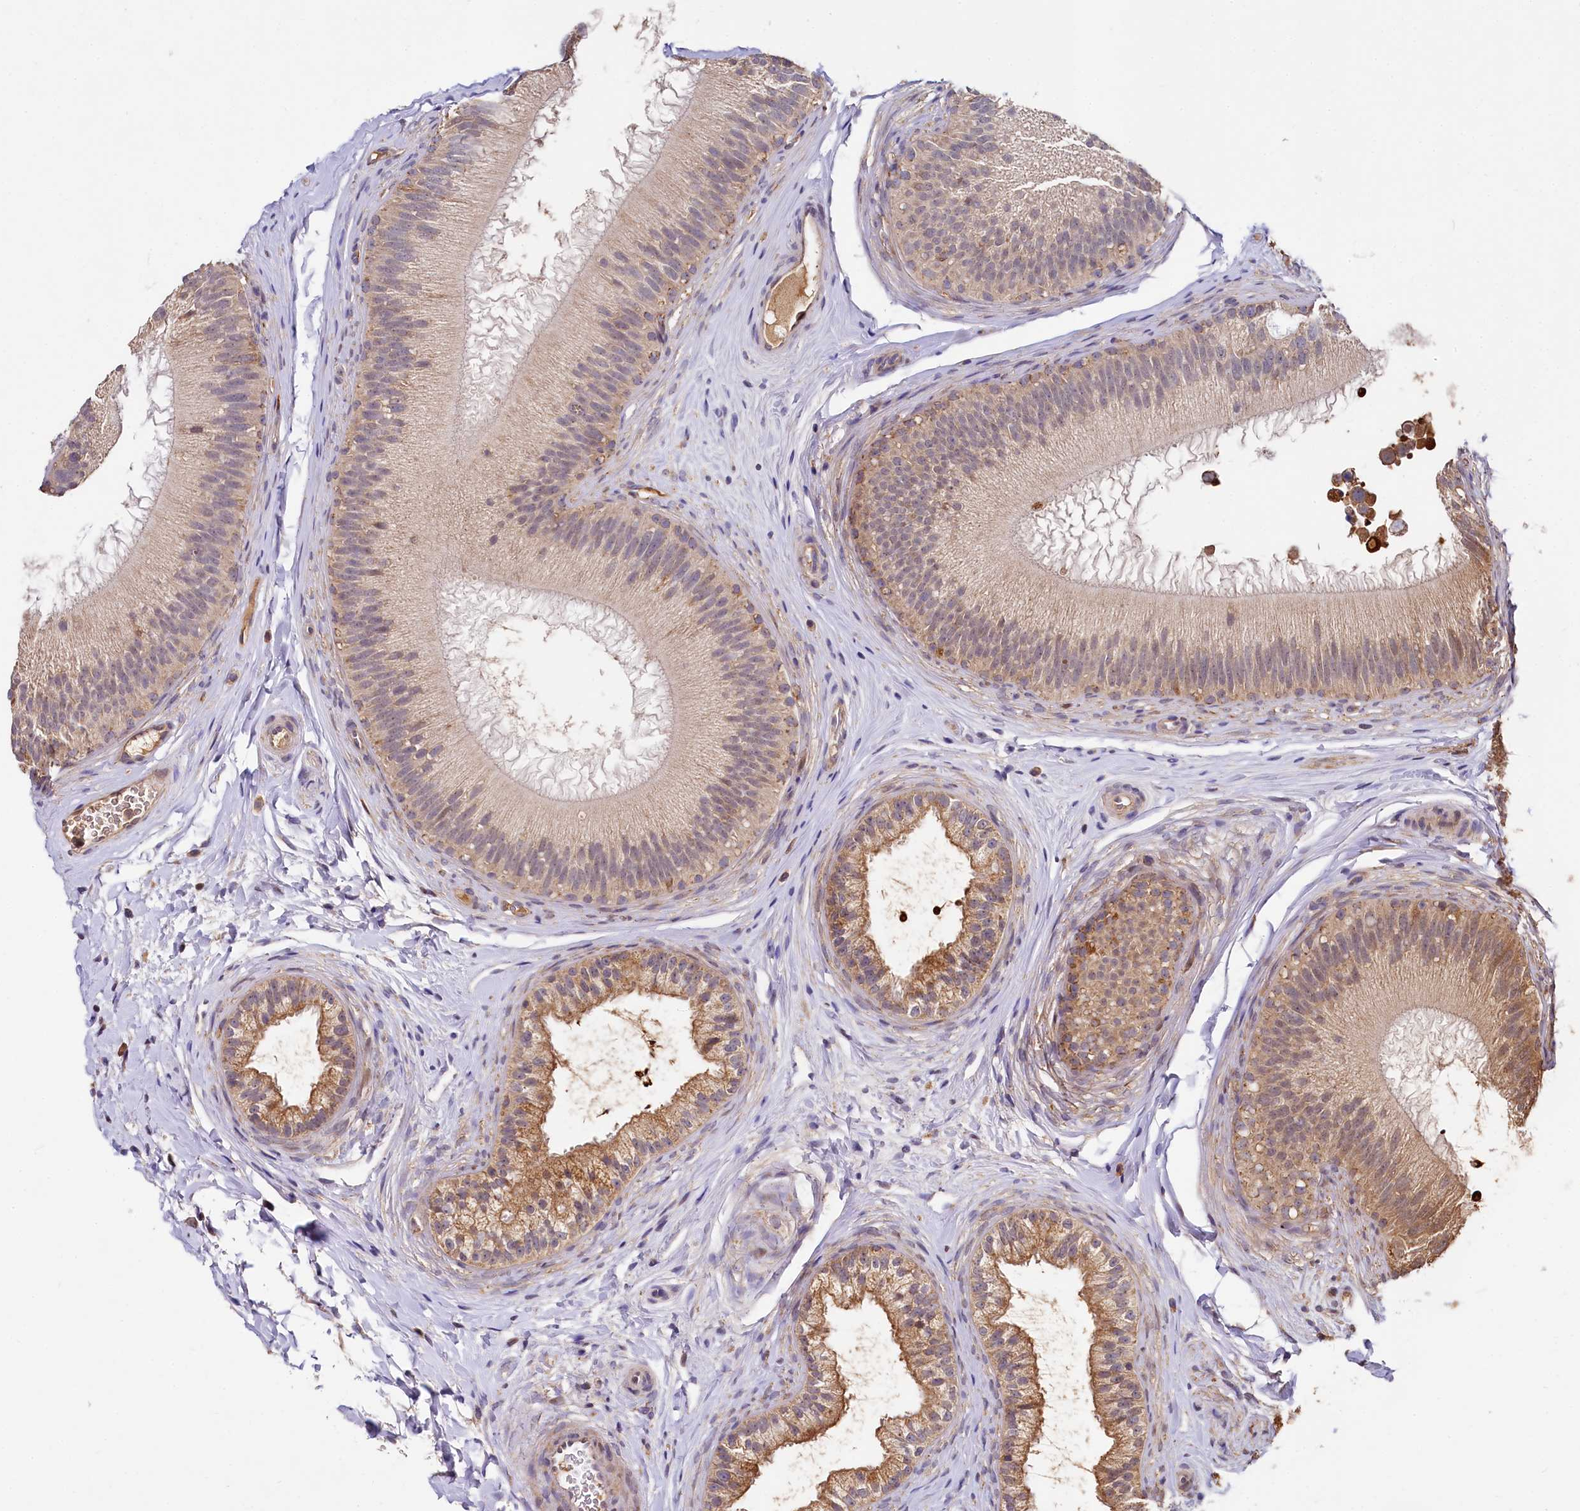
{"staining": {"intensity": "moderate", "quantity": ">75%", "location": "cytoplasmic/membranous"}, "tissue": "epididymis", "cell_type": "Glandular cells", "image_type": "normal", "snomed": [{"axis": "morphology", "description": "Normal tissue, NOS"}, {"axis": "topography", "description": "Epididymis"}], "caption": "Glandular cells reveal medium levels of moderate cytoplasmic/membranous expression in about >75% of cells in unremarkable epididymis.", "gene": "SPRYD3", "patient": {"sex": "male", "age": 45}}